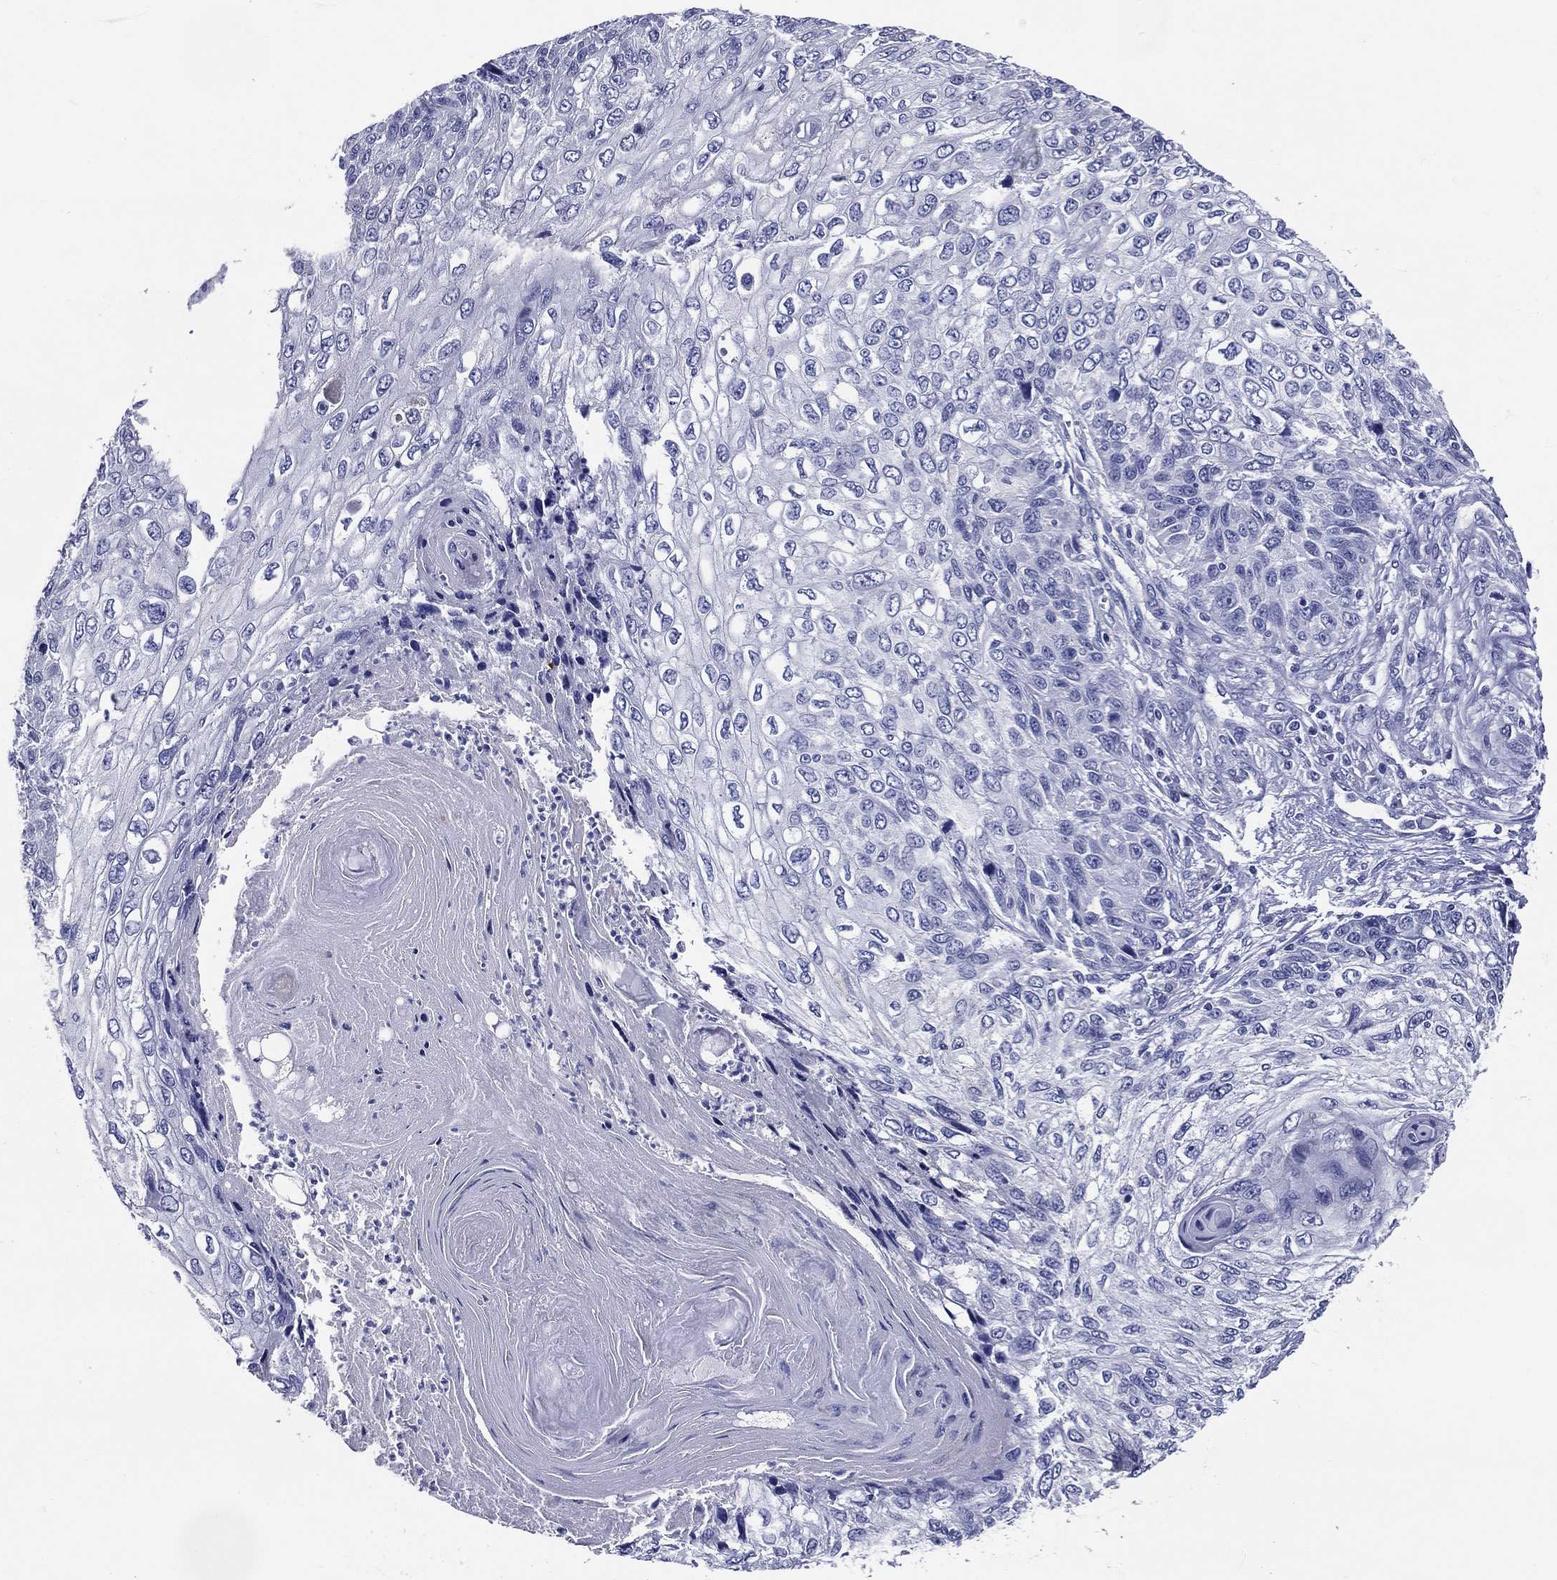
{"staining": {"intensity": "negative", "quantity": "none", "location": "none"}, "tissue": "skin cancer", "cell_type": "Tumor cells", "image_type": "cancer", "snomed": [{"axis": "morphology", "description": "Squamous cell carcinoma, NOS"}, {"axis": "topography", "description": "Skin"}], "caption": "Protein analysis of skin cancer (squamous cell carcinoma) displays no significant positivity in tumor cells.", "gene": "ACE2", "patient": {"sex": "male", "age": 92}}